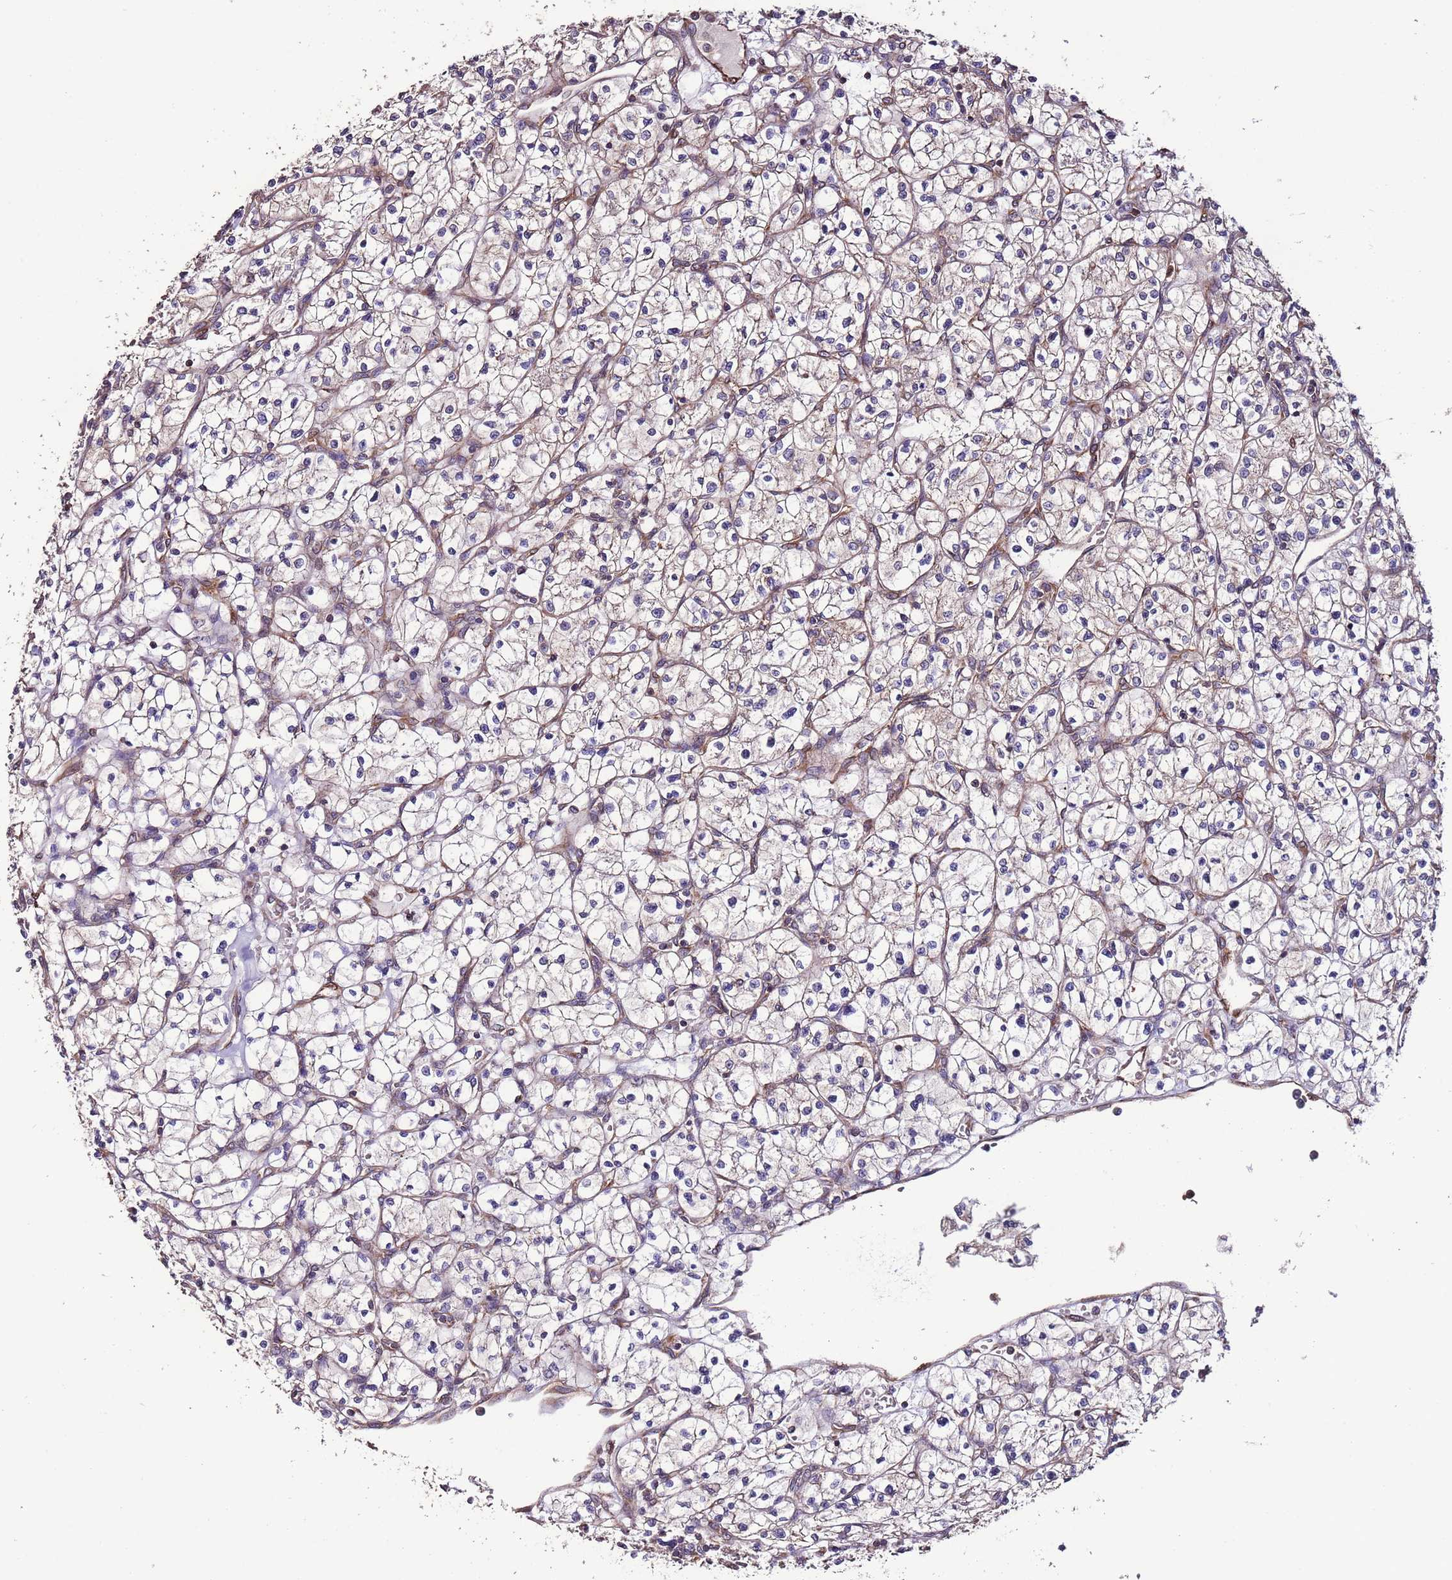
{"staining": {"intensity": "negative", "quantity": "none", "location": "none"}, "tissue": "renal cancer", "cell_type": "Tumor cells", "image_type": "cancer", "snomed": [{"axis": "morphology", "description": "Adenocarcinoma, NOS"}, {"axis": "topography", "description": "Kidney"}], "caption": "This image is of adenocarcinoma (renal) stained with immunohistochemistry to label a protein in brown with the nuclei are counter-stained blue. There is no staining in tumor cells.", "gene": "SLC41A3", "patient": {"sex": "female", "age": 64}}